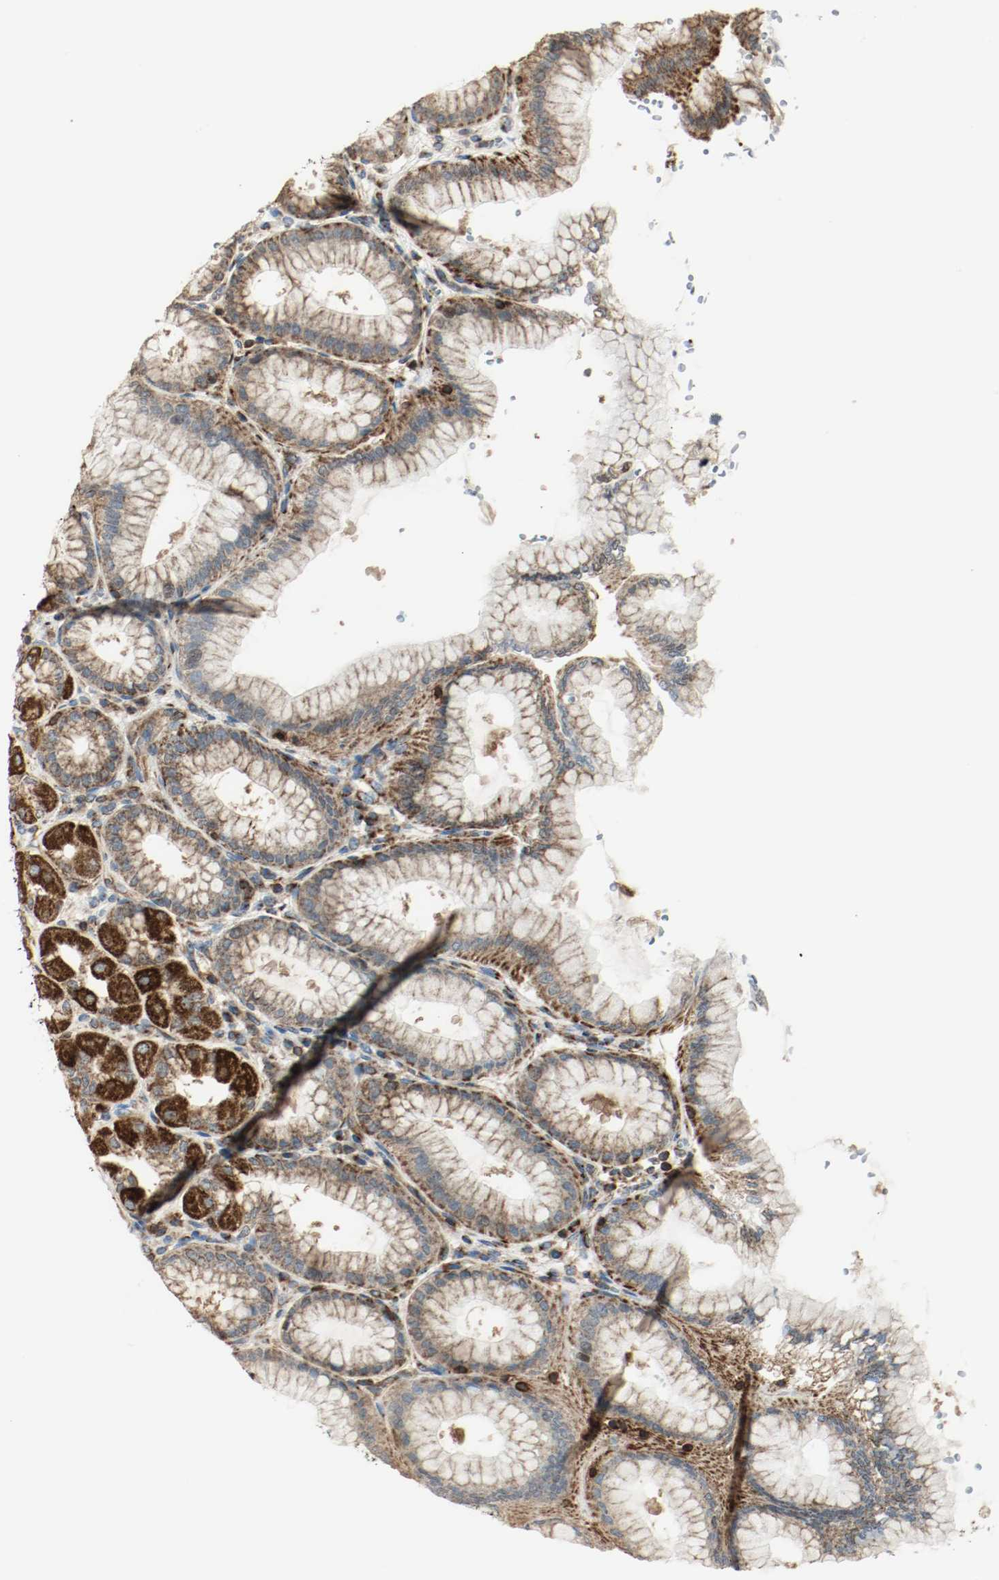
{"staining": {"intensity": "strong", "quantity": ">75%", "location": "cytoplasmic/membranous"}, "tissue": "stomach", "cell_type": "Glandular cells", "image_type": "normal", "snomed": [{"axis": "morphology", "description": "Normal tissue, NOS"}, {"axis": "topography", "description": "Stomach, upper"}], "caption": "IHC (DAB (3,3'-diaminobenzidine)) staining of normal human stomach shows strong cytoplasmic/membranous protein staining in approximately >75% of glandular cells.", "gene": "PLCG1", "patient": {"sex": "female", "age": 56}}